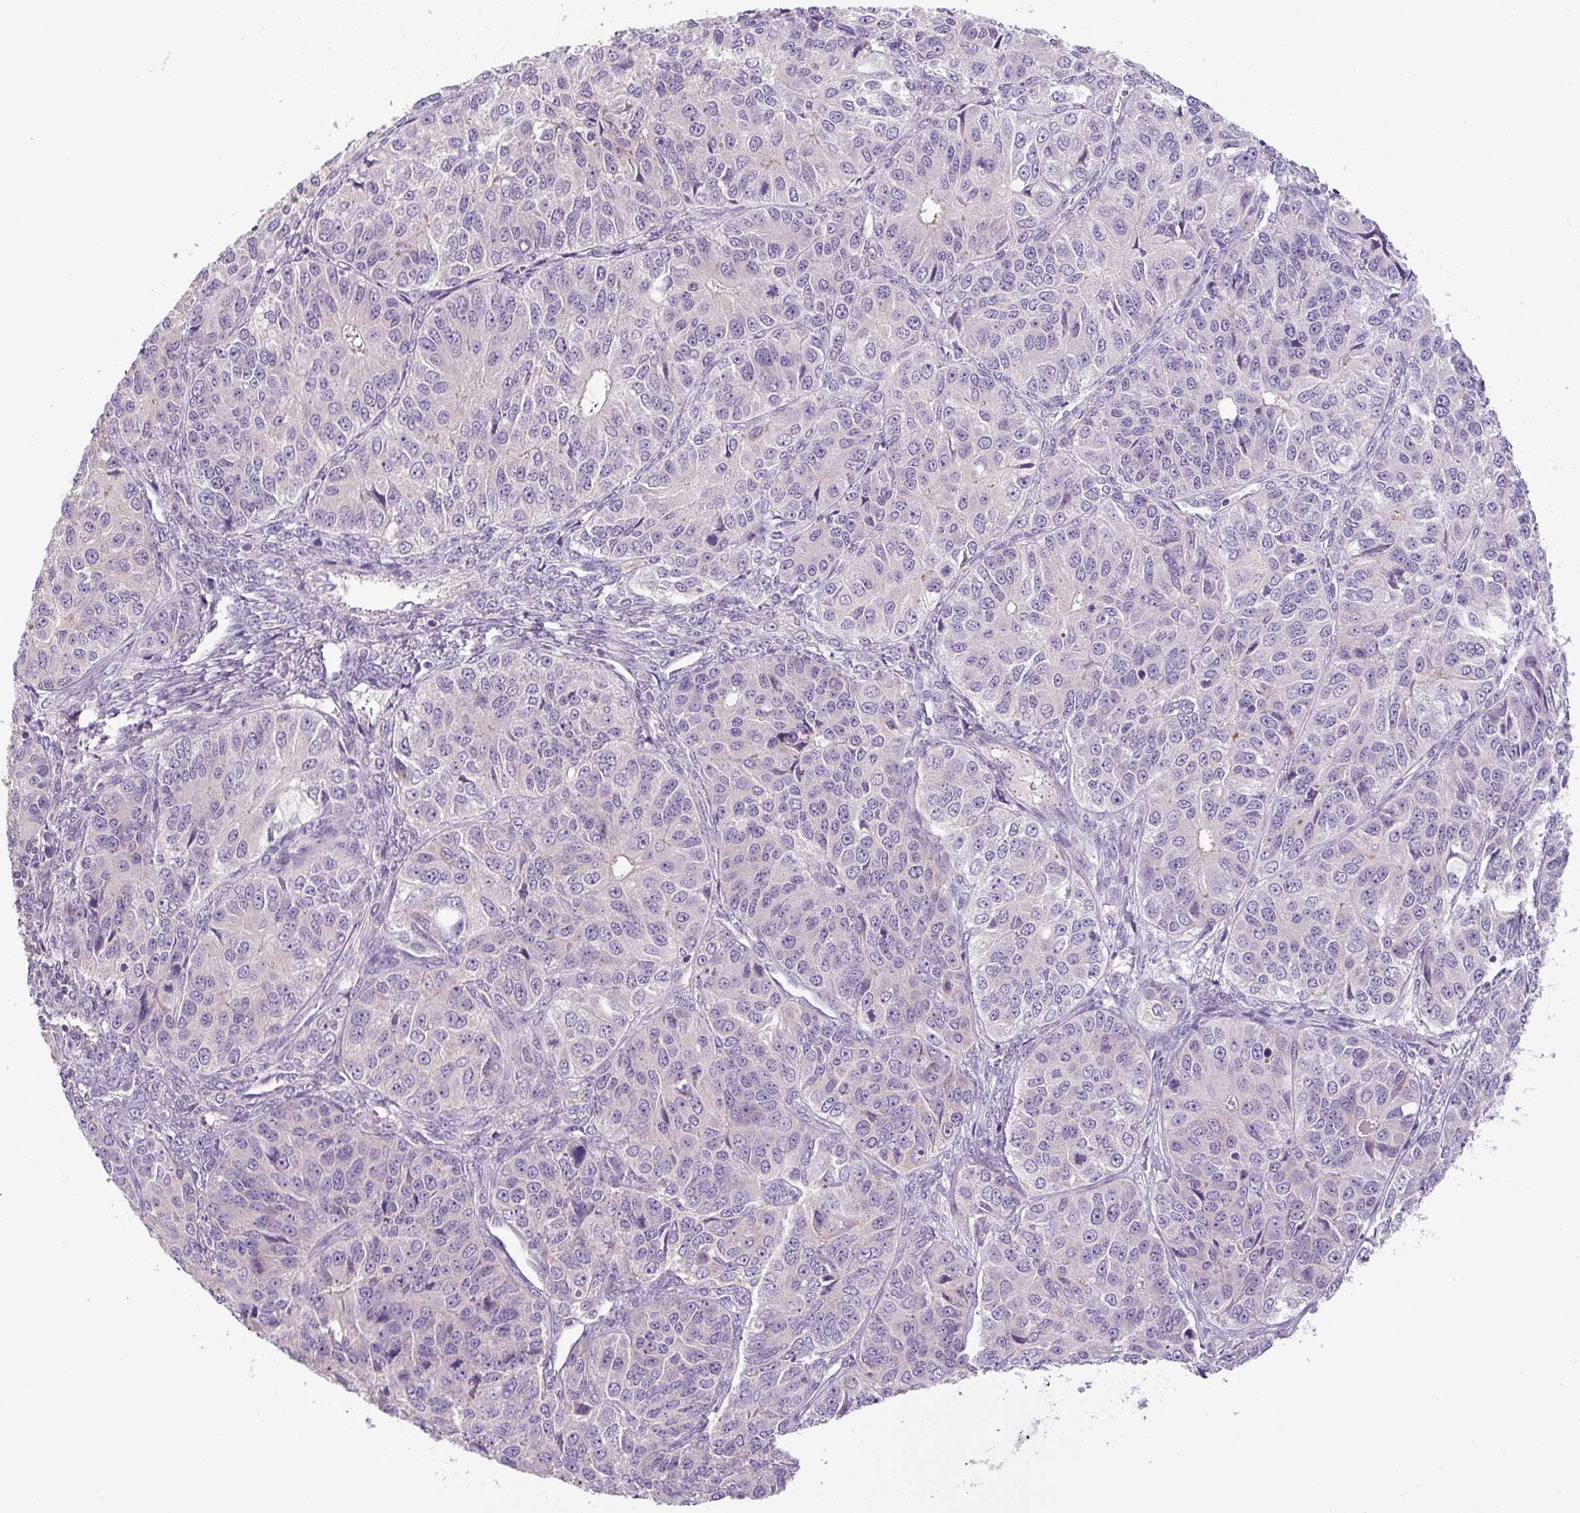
{"staining": {"intensity": "negative", "quantity": "none", "location": "none"}, "tissue": "ovarian cancer", "cell_type": "Tumor cells", "image_type": "cancer", "snomed": [{"axis": "morphology", "description": "Carcinoma, endometroid"}, {"axis": "topography", "description": "Ovary"}], "caption": "A photomicrograph of ovarian endometroid carcinoma stained for a protein demonstrates no brown staining in tumor cells.", "gene": "UBL3", "patient": {"sex": "female", "age": 51}}